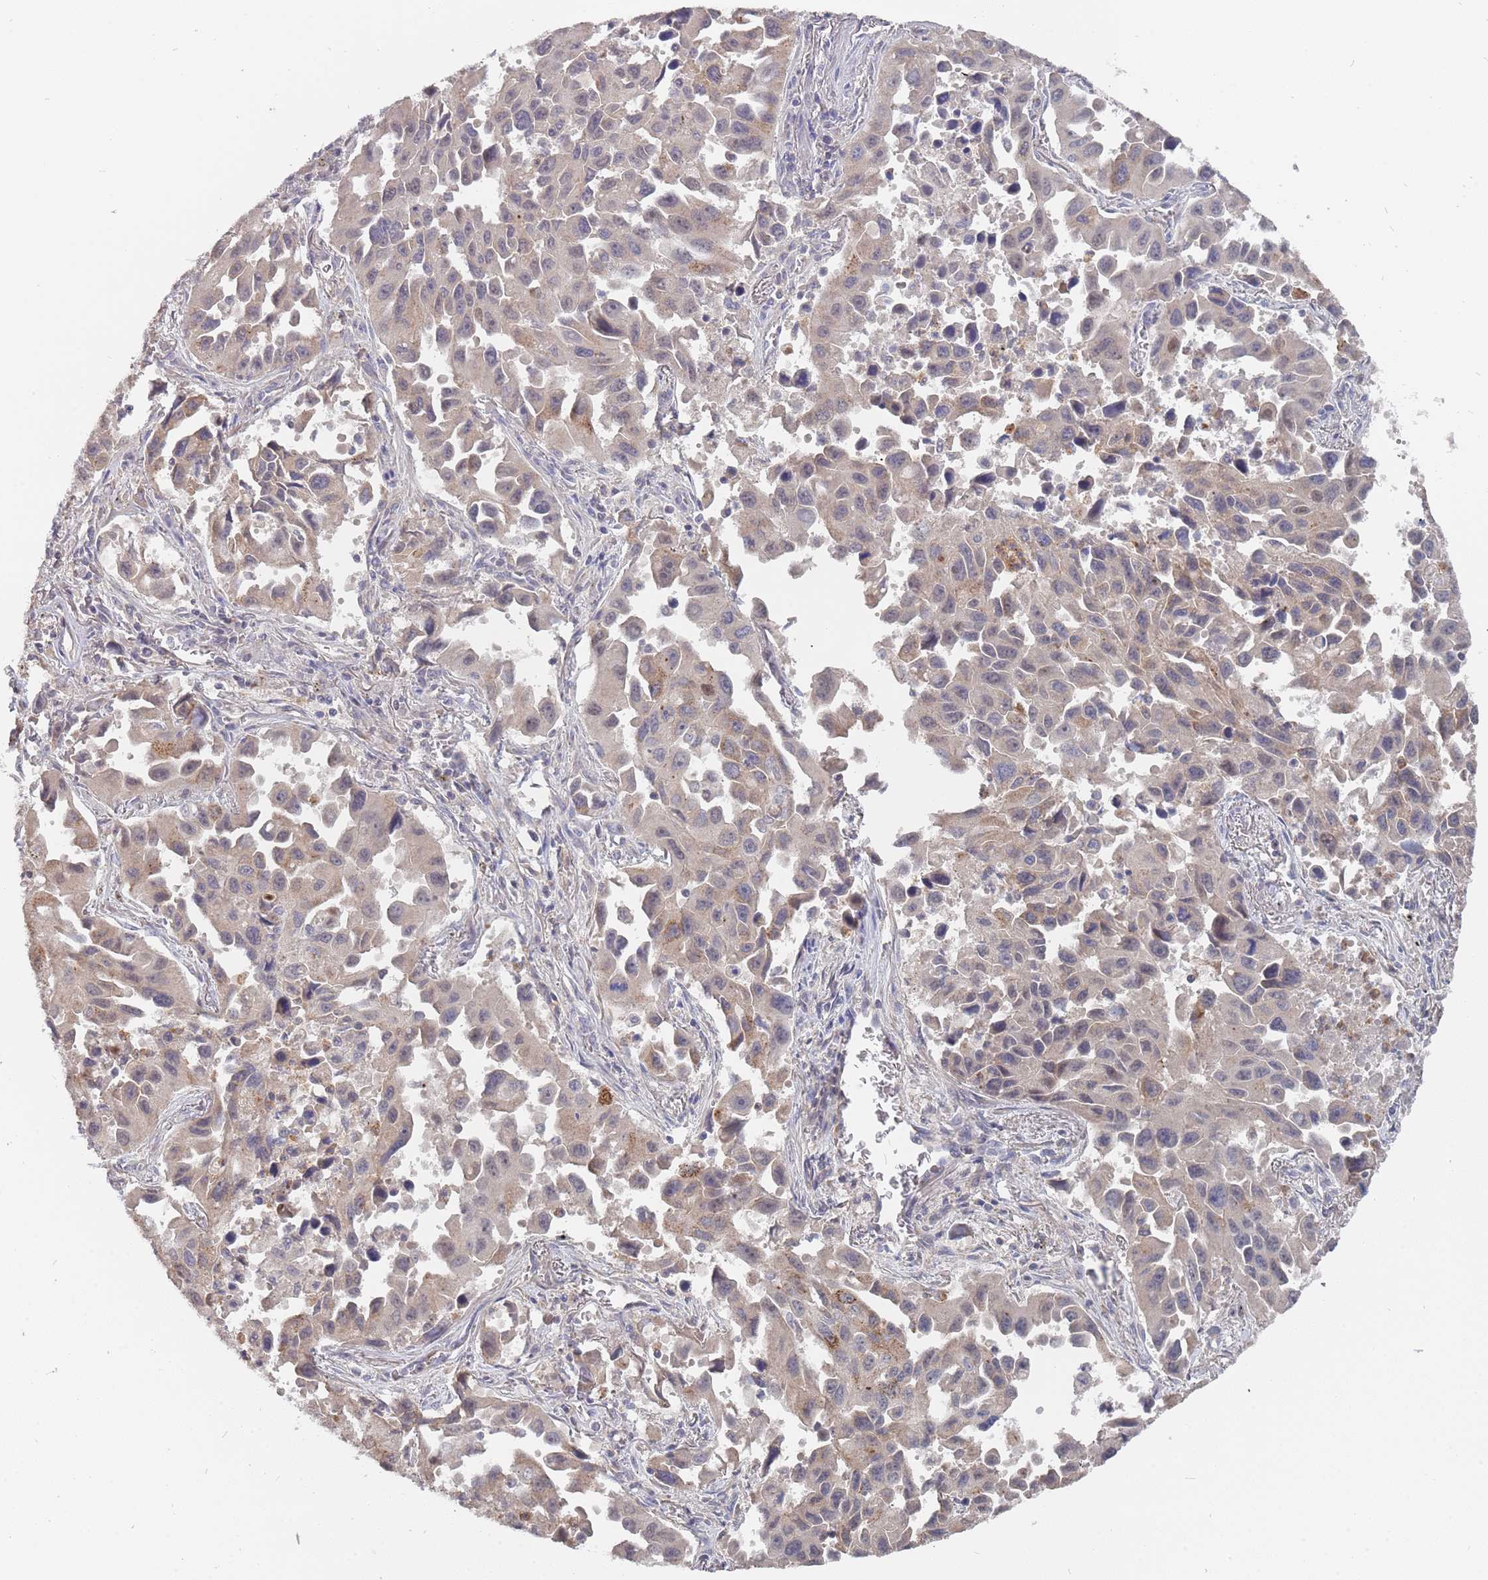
{"staining": {"intensity": "weak", "quantity": "25%-75%", "location": "cytoplasmic/membranous,nuclear"}, "tissue": "lung cancer", "cell_type": "Tumor cells", "image_type": "cancer", "snomed": [{"axis": "morphology", "description": "Adenocarcinoma, NOS"}, {"axis": "topography", "description": "Lung"}], "caption": "Immunohistochemical staining of human lung cancer (adenocarcinoma) displays low levels of weak cytoplasmic/membranous and nuclear protein staining in approximately 25%-75% of tumor cells.", "gene": "TCEANC2", "patient": {"sex": "male", "age": 66}}